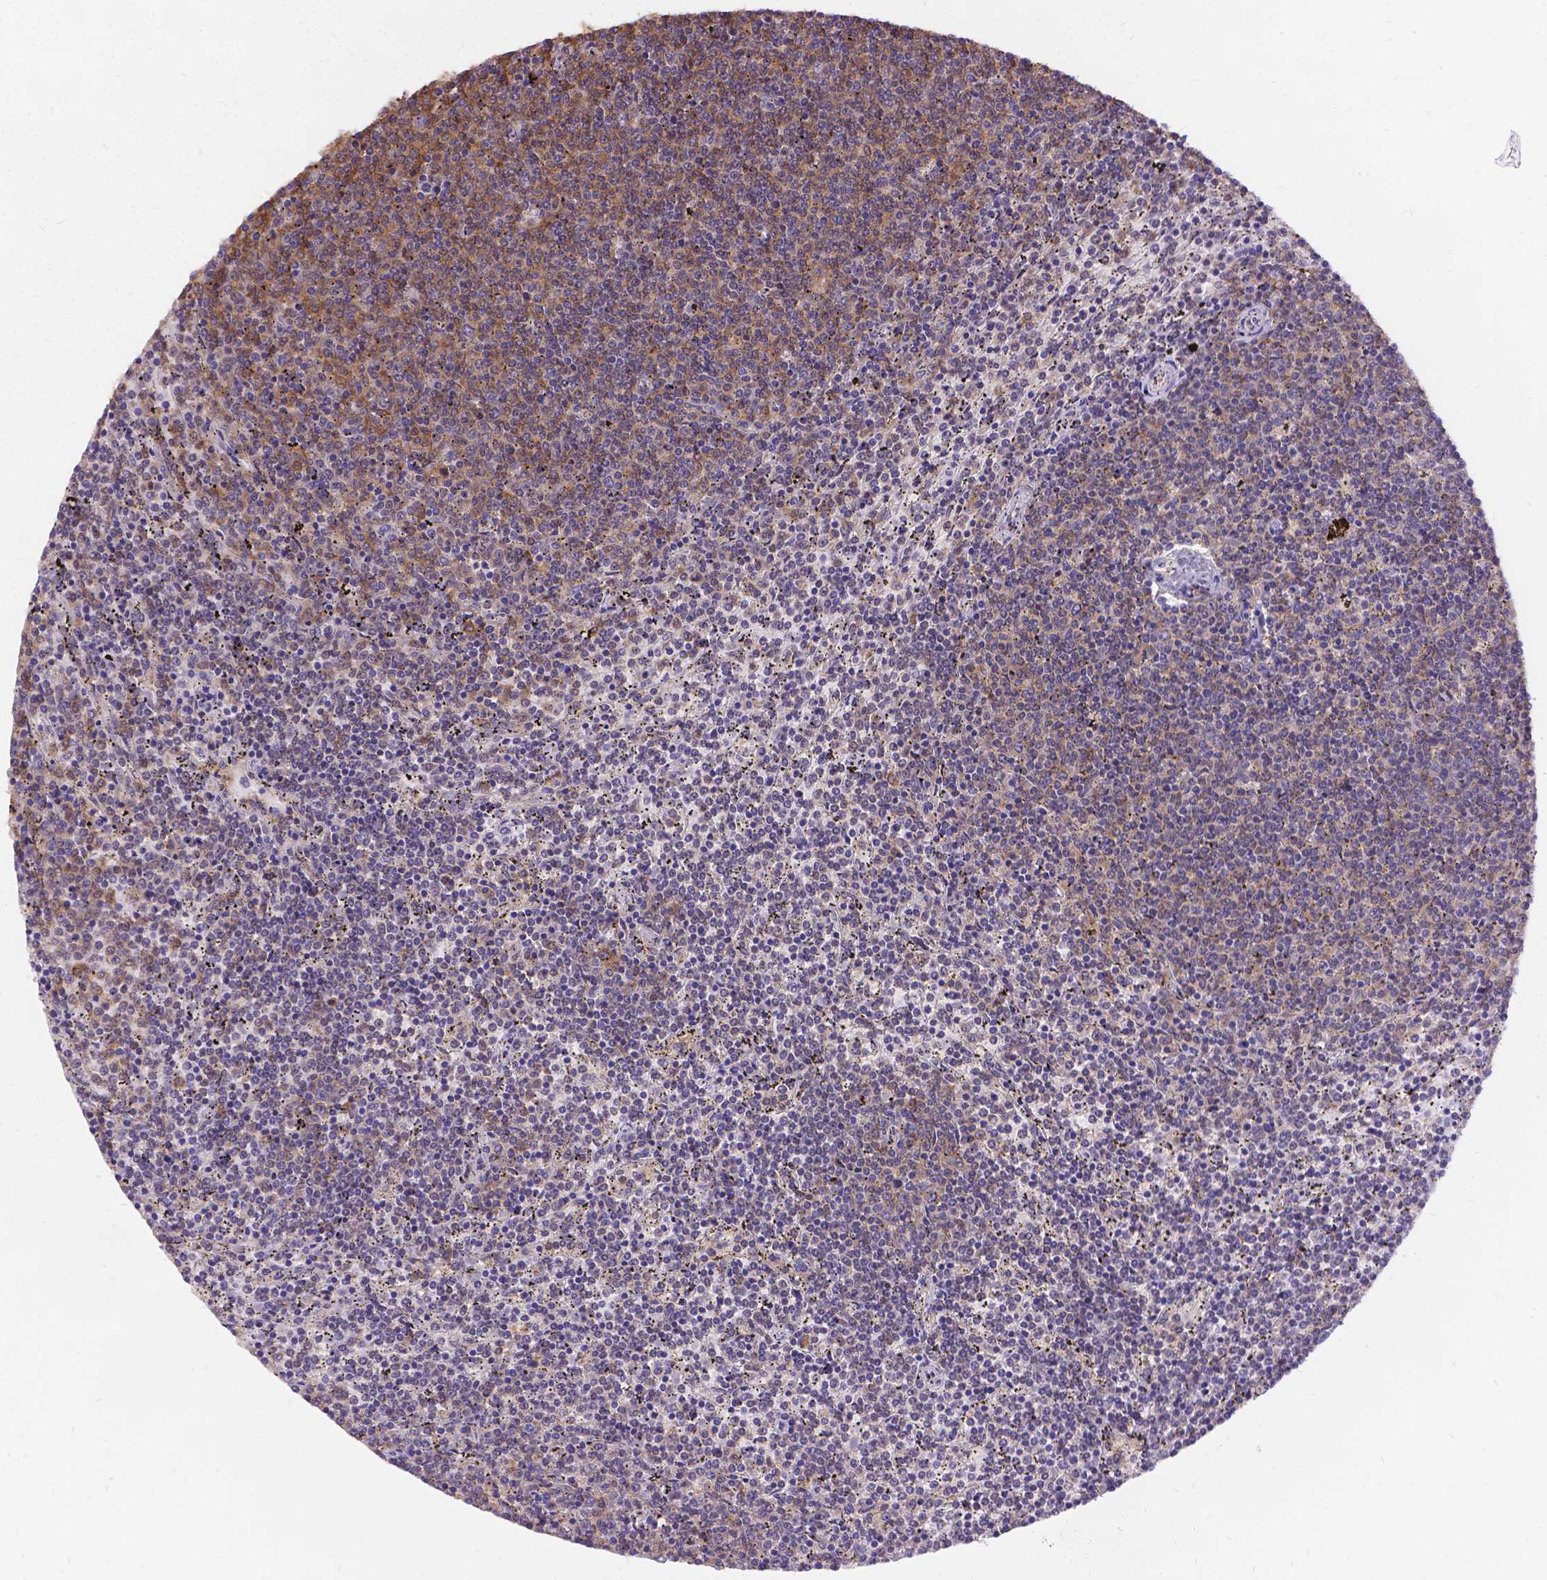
{"staining": {"intensity": "weak", "quantity": "25%-75%", "location": "cytoplasmic/membranous"}, "tissue": "lymphoma", "cell_type": "Tumor cells", "image_type": "cancer", "snomed": [{"axis": "morphology", "description": "Malignant lymphoma, non-Hodgkin's type, Low grade"}, {"axis": "topography", "description": "Spleen"}], "caption": "This photomicrograph demonstrates immunohistochemistry (IHC) staining of human lymphoma, with low weak cytoplasmic/membranous expression in about 25%-75% of tumor cells.", "gene": "DENND6A", "patient": {"sex": "female", "age": 50}}